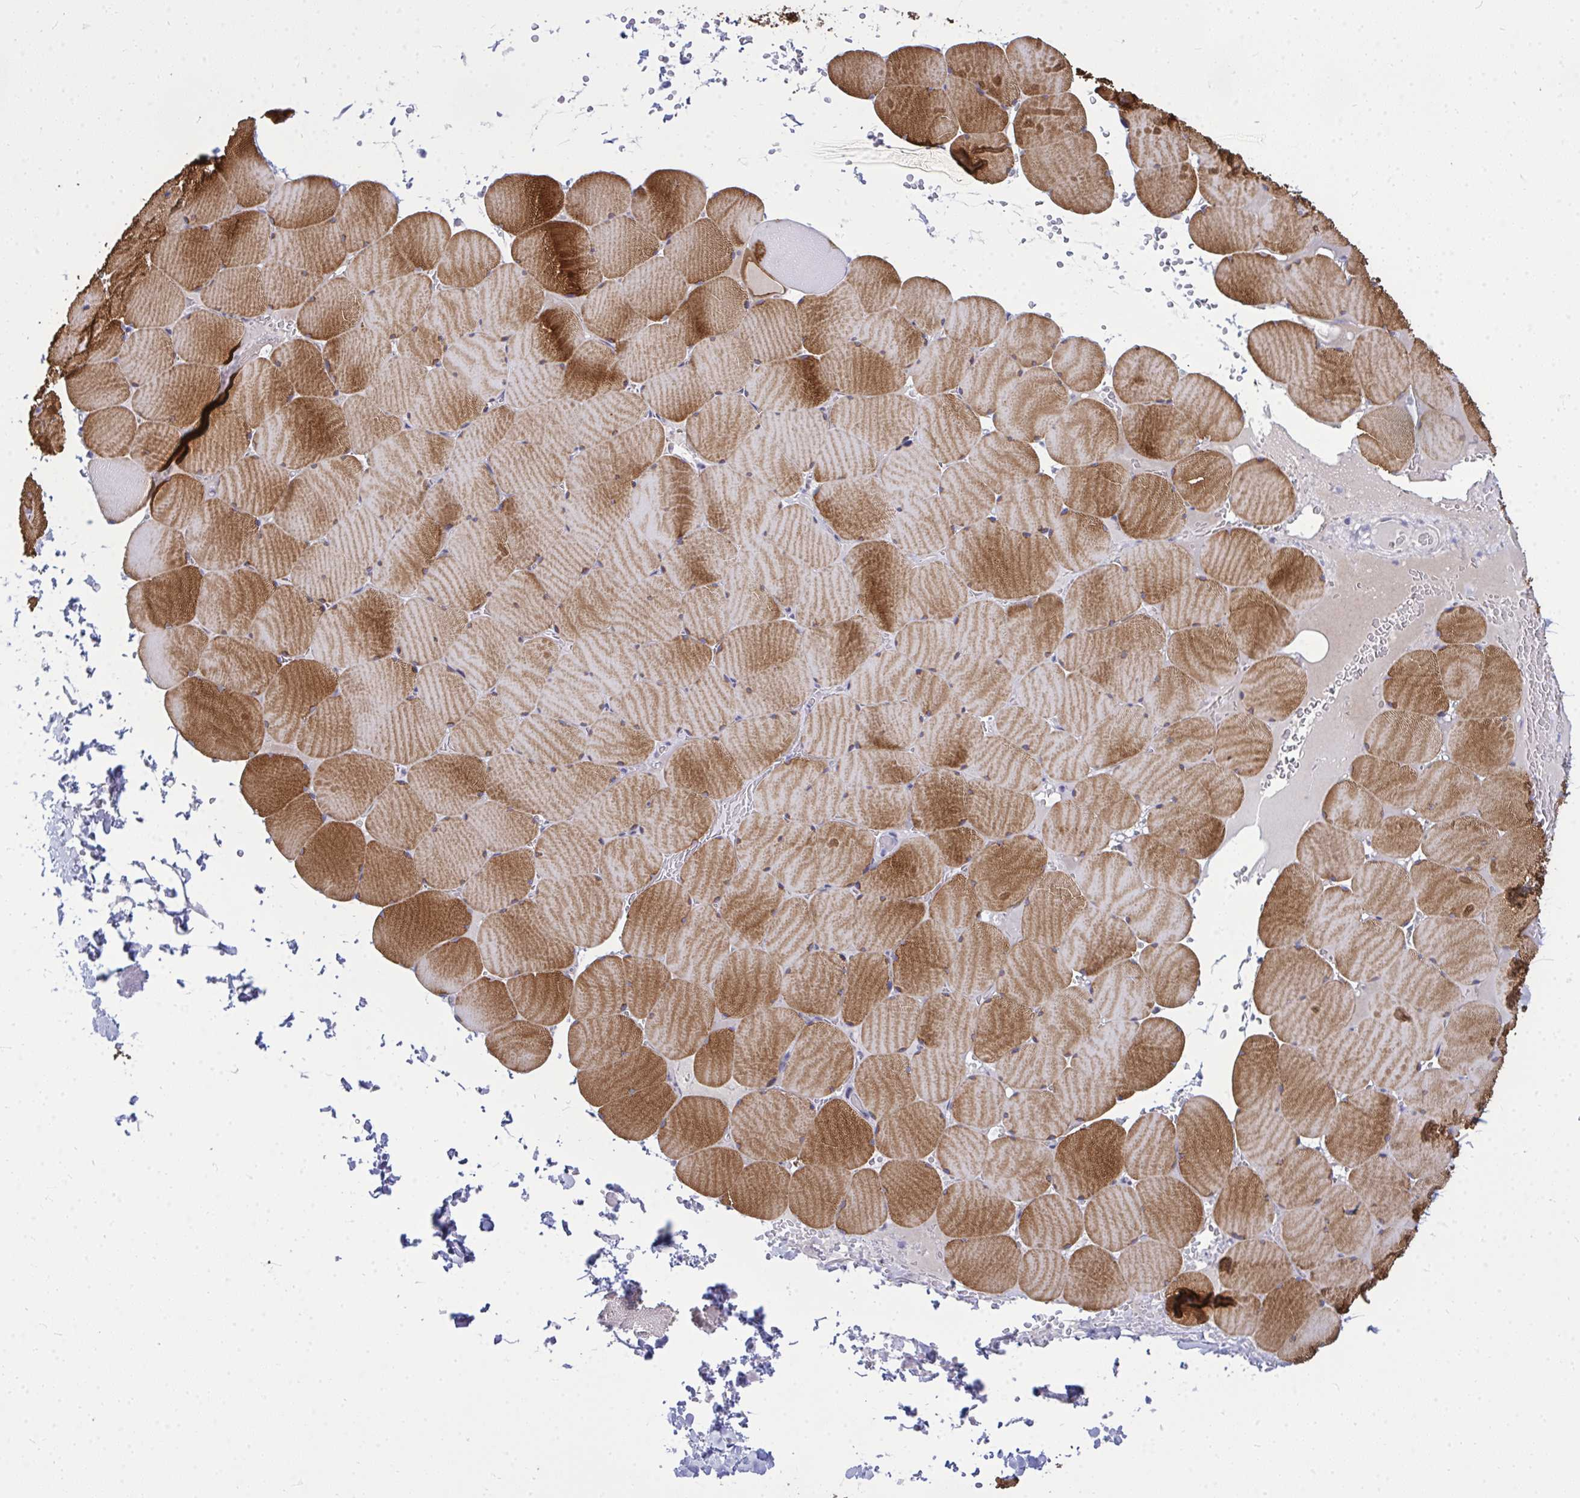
{"staining": {"intensity": "strong", "quantity": ">75%", "location": "cytoplasmic/membranous"}, "tissue": "skeletal muscle", "cell_type": "Myocytes", "image_type": "normal", "snomed": [{"axis": "morphology", "description": "Normal tissue, NOS"}, {"axis": "topography", "description": "Skeletal muscle"}, {"axis": "topography", "description": "Head-Neck"}], "caption": "A brown stain labels strong cytoplasmic/membranous positivity of a protein in myocytes of unremarkable human skeletal muscle.", "gene": "ZSCAN25", "patient": {"sex": "male", "age": 66}}